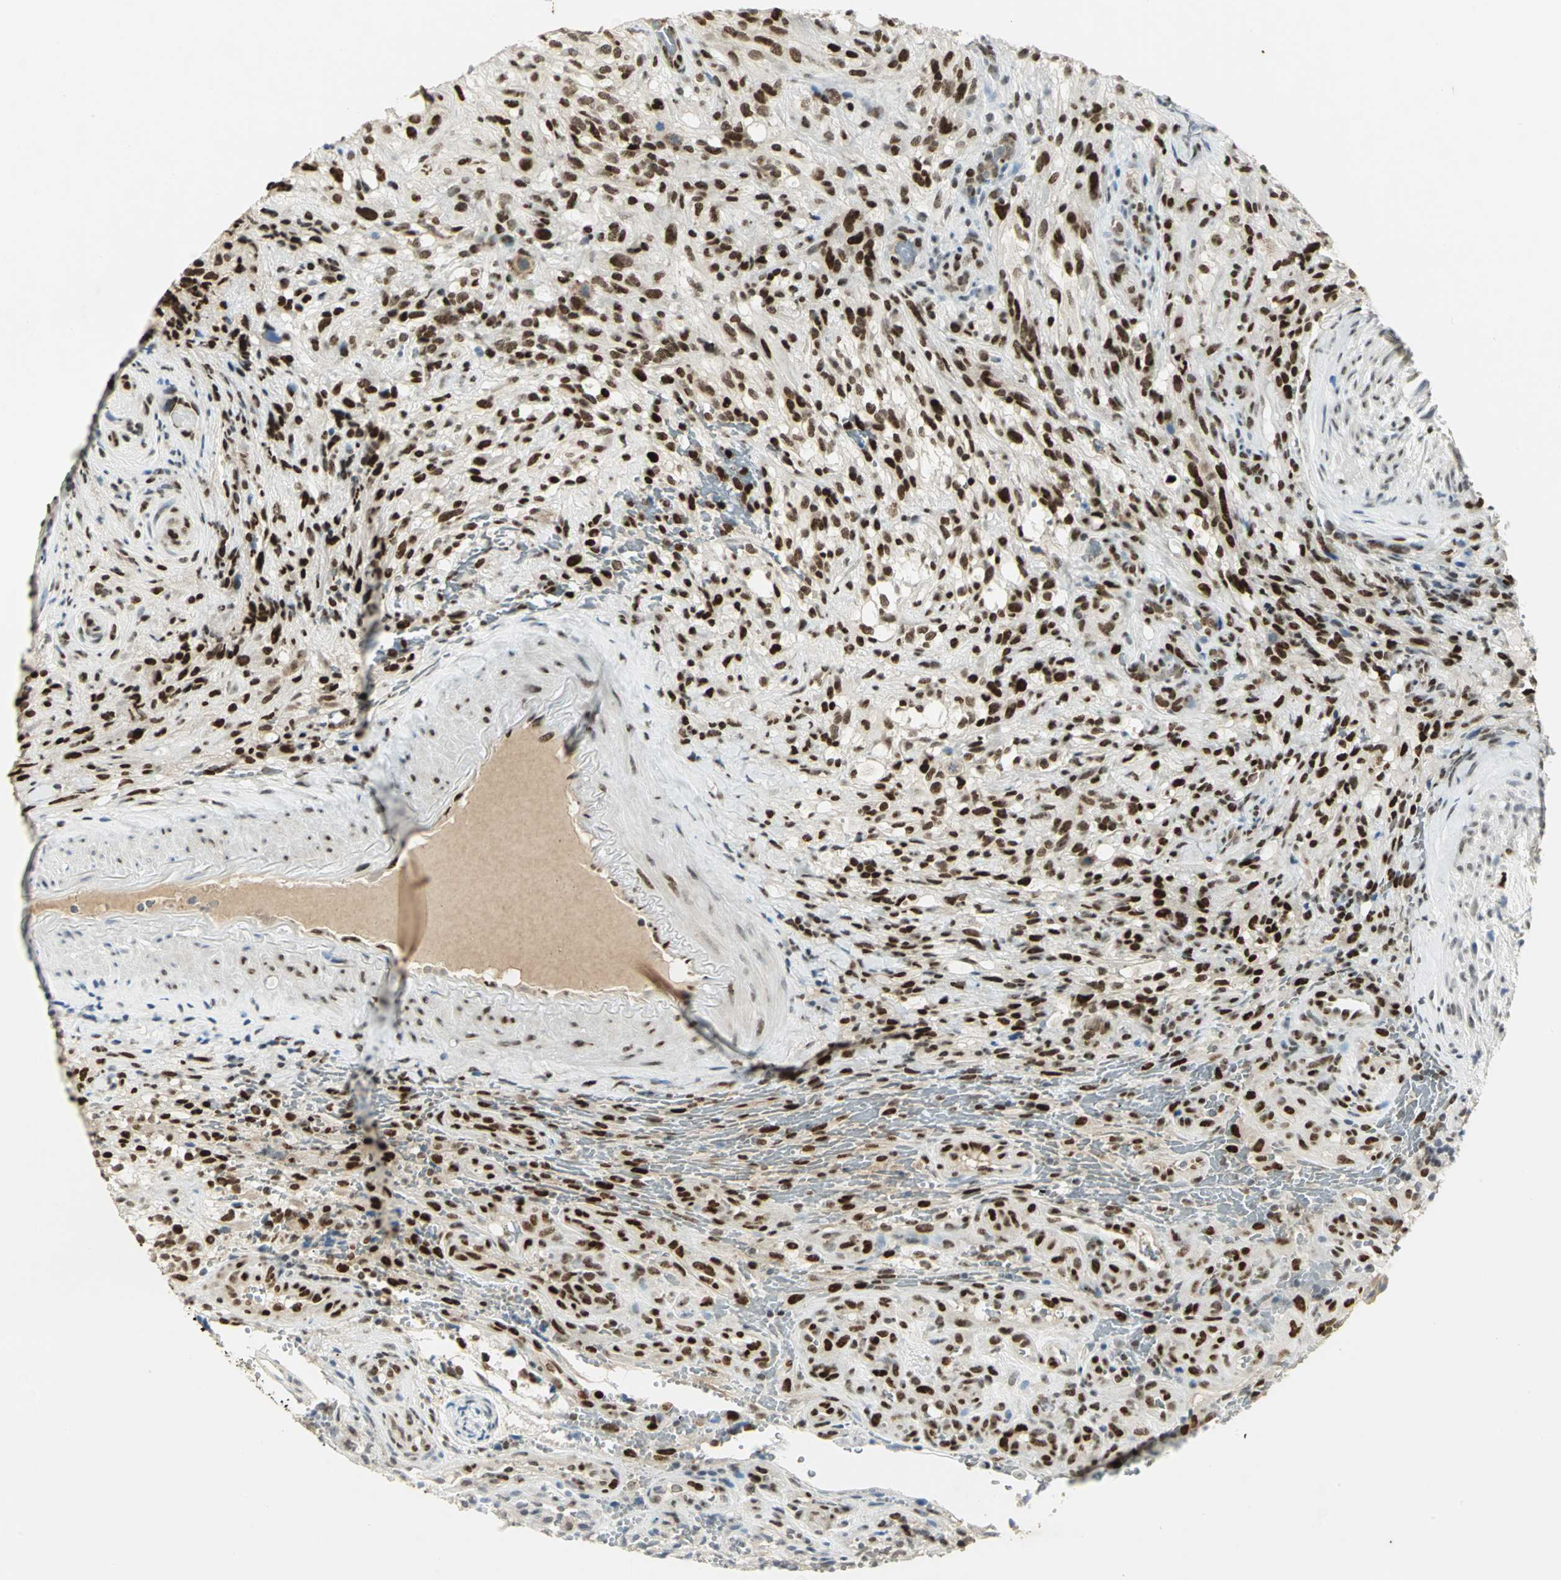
{"staining": {"intensity": "strong", "quantity": ">75%", "location": "nuclear"}, "tissue": "glioma", "cell_type": "Tumor cells", "image_type": "cancer", "snomed": [{"axis": "morphology", "description": "Normal tissue, NOS"}, {"axis": "morphology", "description": "Glioma, malignant, High grade"}, {"axis": "topography", "description": "Cerebral cortex"}], "caption": "Immunohistochemistry of human malignant glioma (high-grade) displays high levels of strong nuclear positivity in about >75% of tumor cells.", "gene": "AK6", "patient": {"sex": "male", "age": 75}}